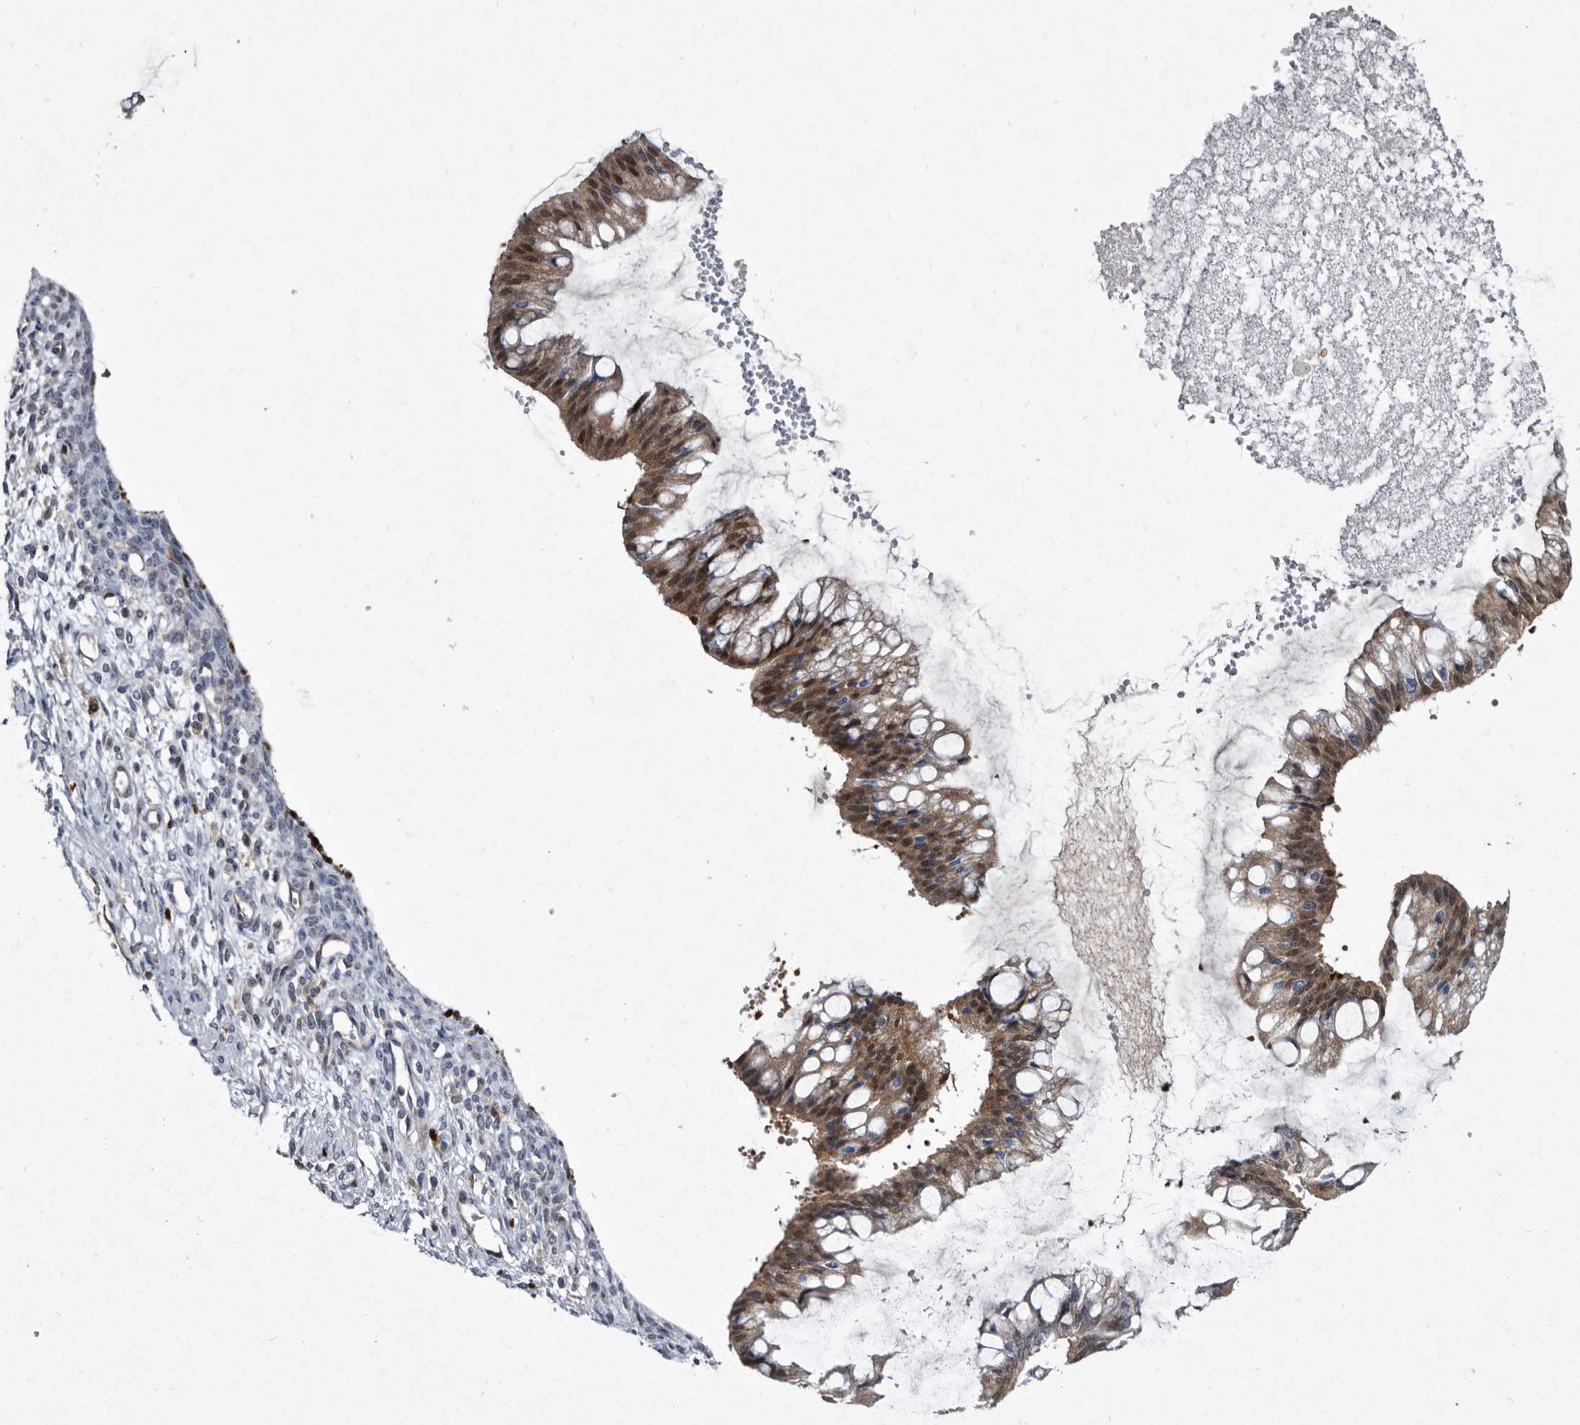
{"staining": {"intensity": "moderate", "quantity": ">75%", "location": "cytoplasmic/membranous,nuclear"}, "tissue": "ovarian cancer", "cell_type": "Tumor cells", "image_type": "cancer", "snomed": [{"axis": "morphology", "description": "Cystadenocarcinoma, mucinous, NOS"}, {"axis": "topography", "description": "Ovary"}], "caption": "Ovarian mucinous cystadenocarcinoma stained with a brown dye displays moderate cytoplasmic/membranous and nuclear positive staining in about >75% of tumor cells.", "gene": "SERPINB8", "patient": {"sex": "female", "age": 73}}